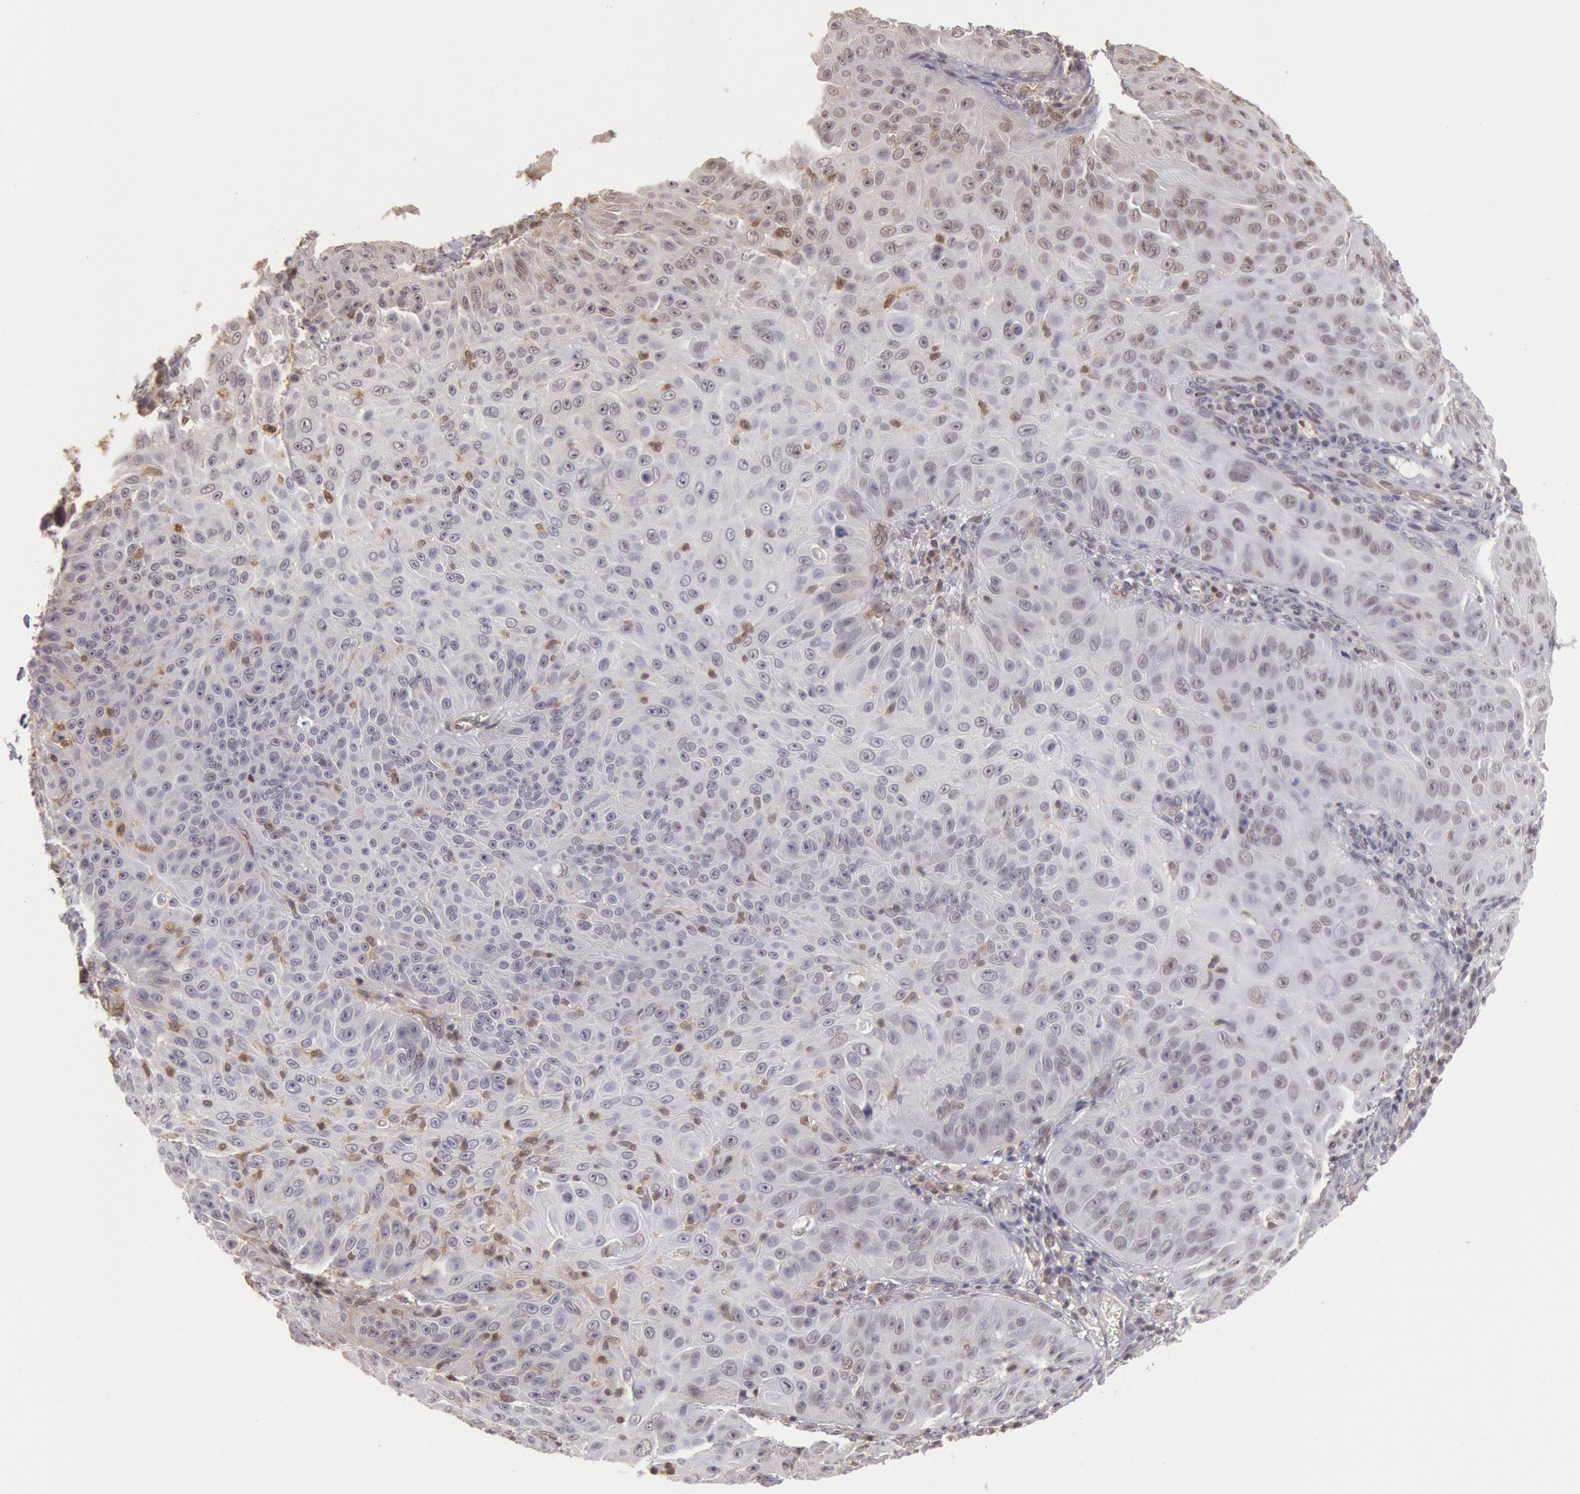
{"staining": {"intensity": "weak", "quantity": "<25%", "location": "cytoplasmic/membranous,nuclear"}, "tissue": "skin cancer", "cell_type": "Tumor cells", "image_type": "cancer", "snomed": [{"axis": "morphology", "description": "Squamous cell carcinoma, NOS"}, {"axis": "topography", "description": "Skin"}], "caption": "This is an IHC image of human skin squamous cell carcinoma. There is no staining in tumor cells.", "gene": "HIF1A", "patient": {"sex": "male", "age": 82}}